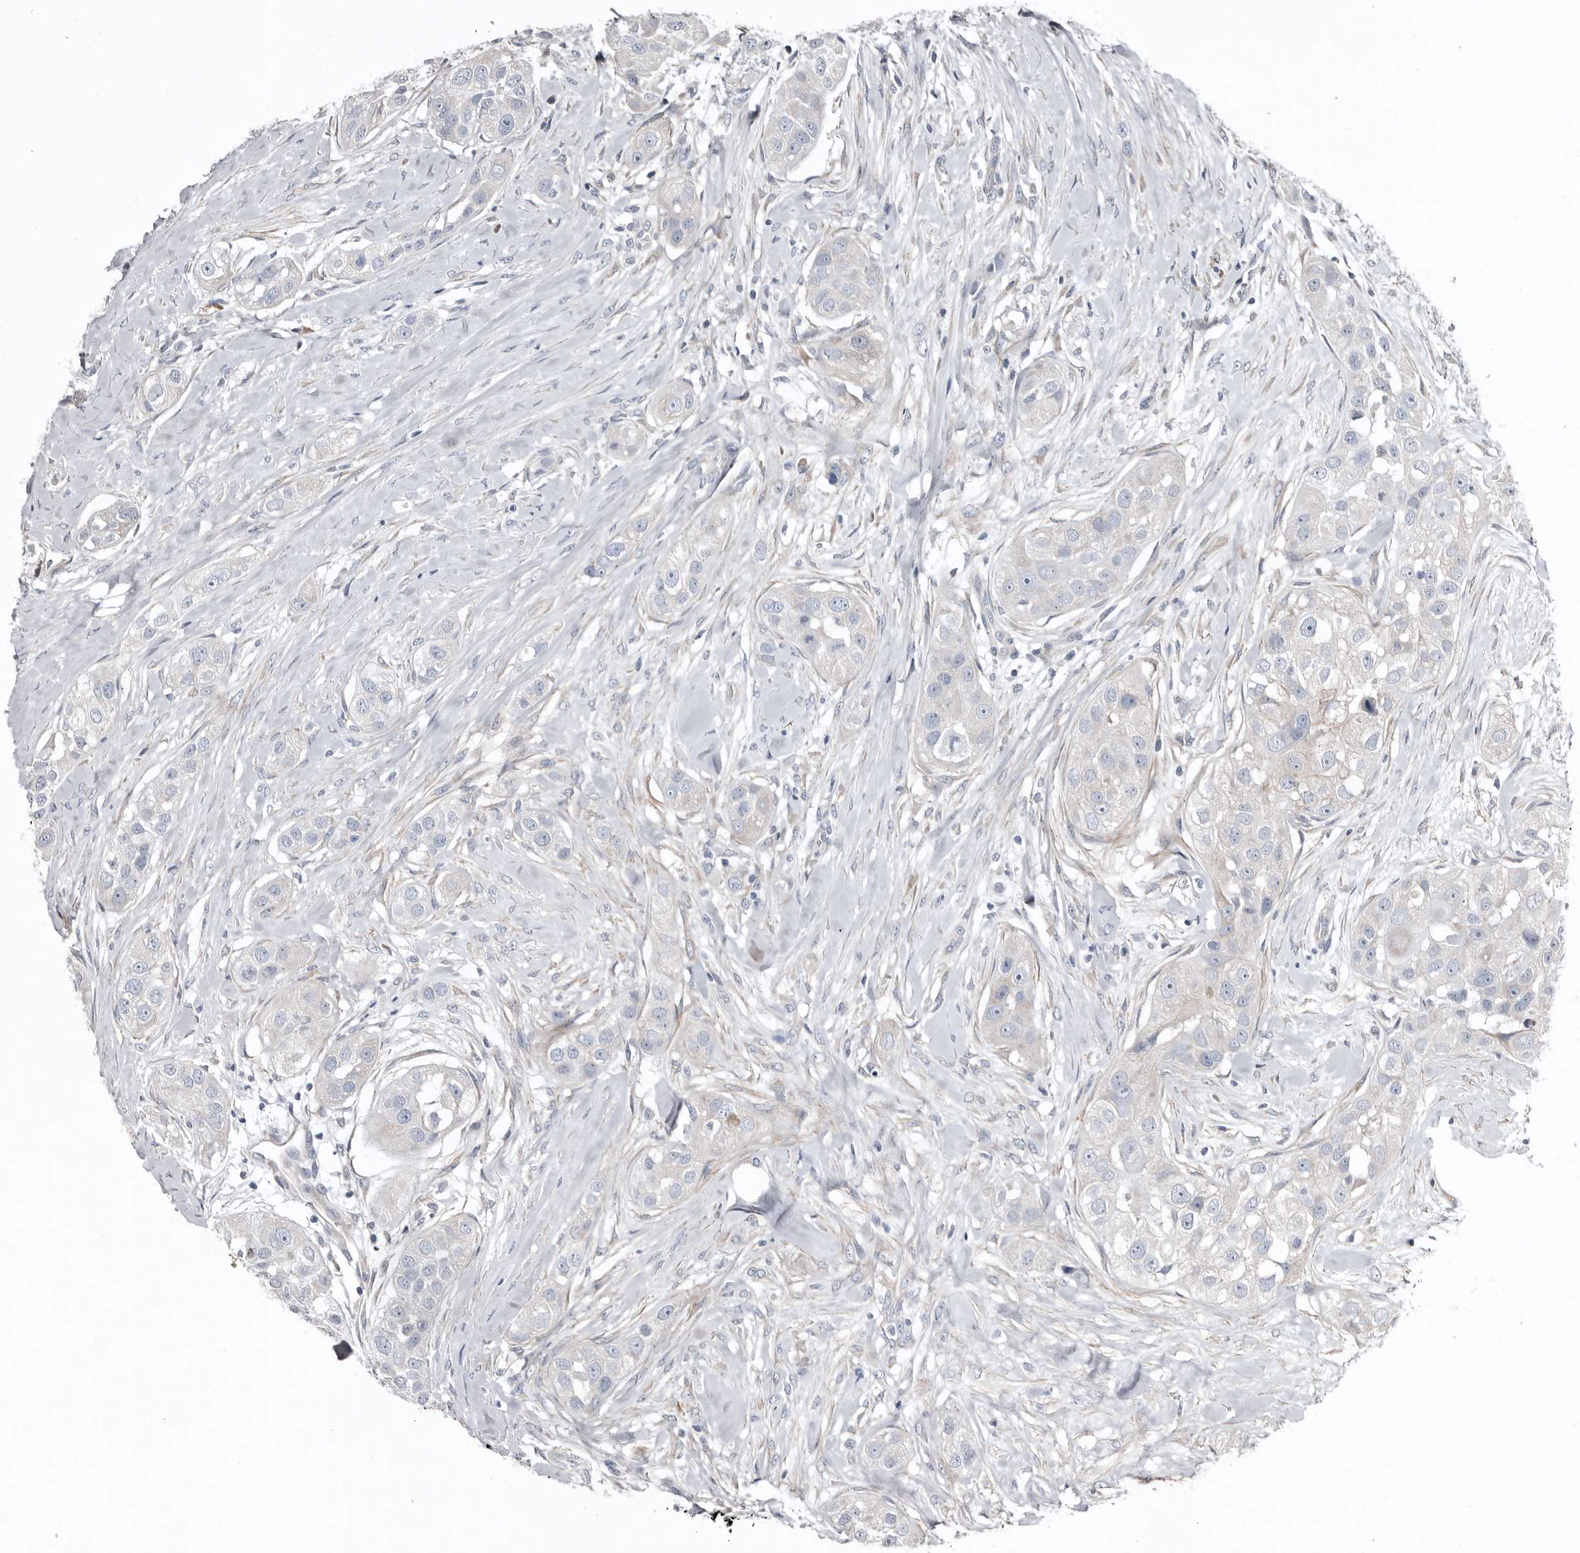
{"staining": {"intensity": "negative", "quantity": "none", "location": "none"}, "tissue": "head and neck cancer", "cell_type": "Tumor cells", "image_type": "cancer", "snomed": [{"axis": "morphology", "description": "Normal tissue, NOS"}, {"axis": "morphology", "description": "Squamous cell carcinoma, NOS"}, {"axis": "topography", "description": "Skeletal muscle"}, {"axis": "topography", "description": "Head-Neck"}], "caption": "Immunohistochemical staining of human head and neck cancer (squamous cell carcinoma) exhibits no significant staining in tumor cells. (Stains: DAB immunohistochemistry (IHC) with hematoxylin counter stain, Microscopy: brightfield microscopy at high magnification).", "gene": "ZNF114", "patient": {"sex": "male", "age": 51}}